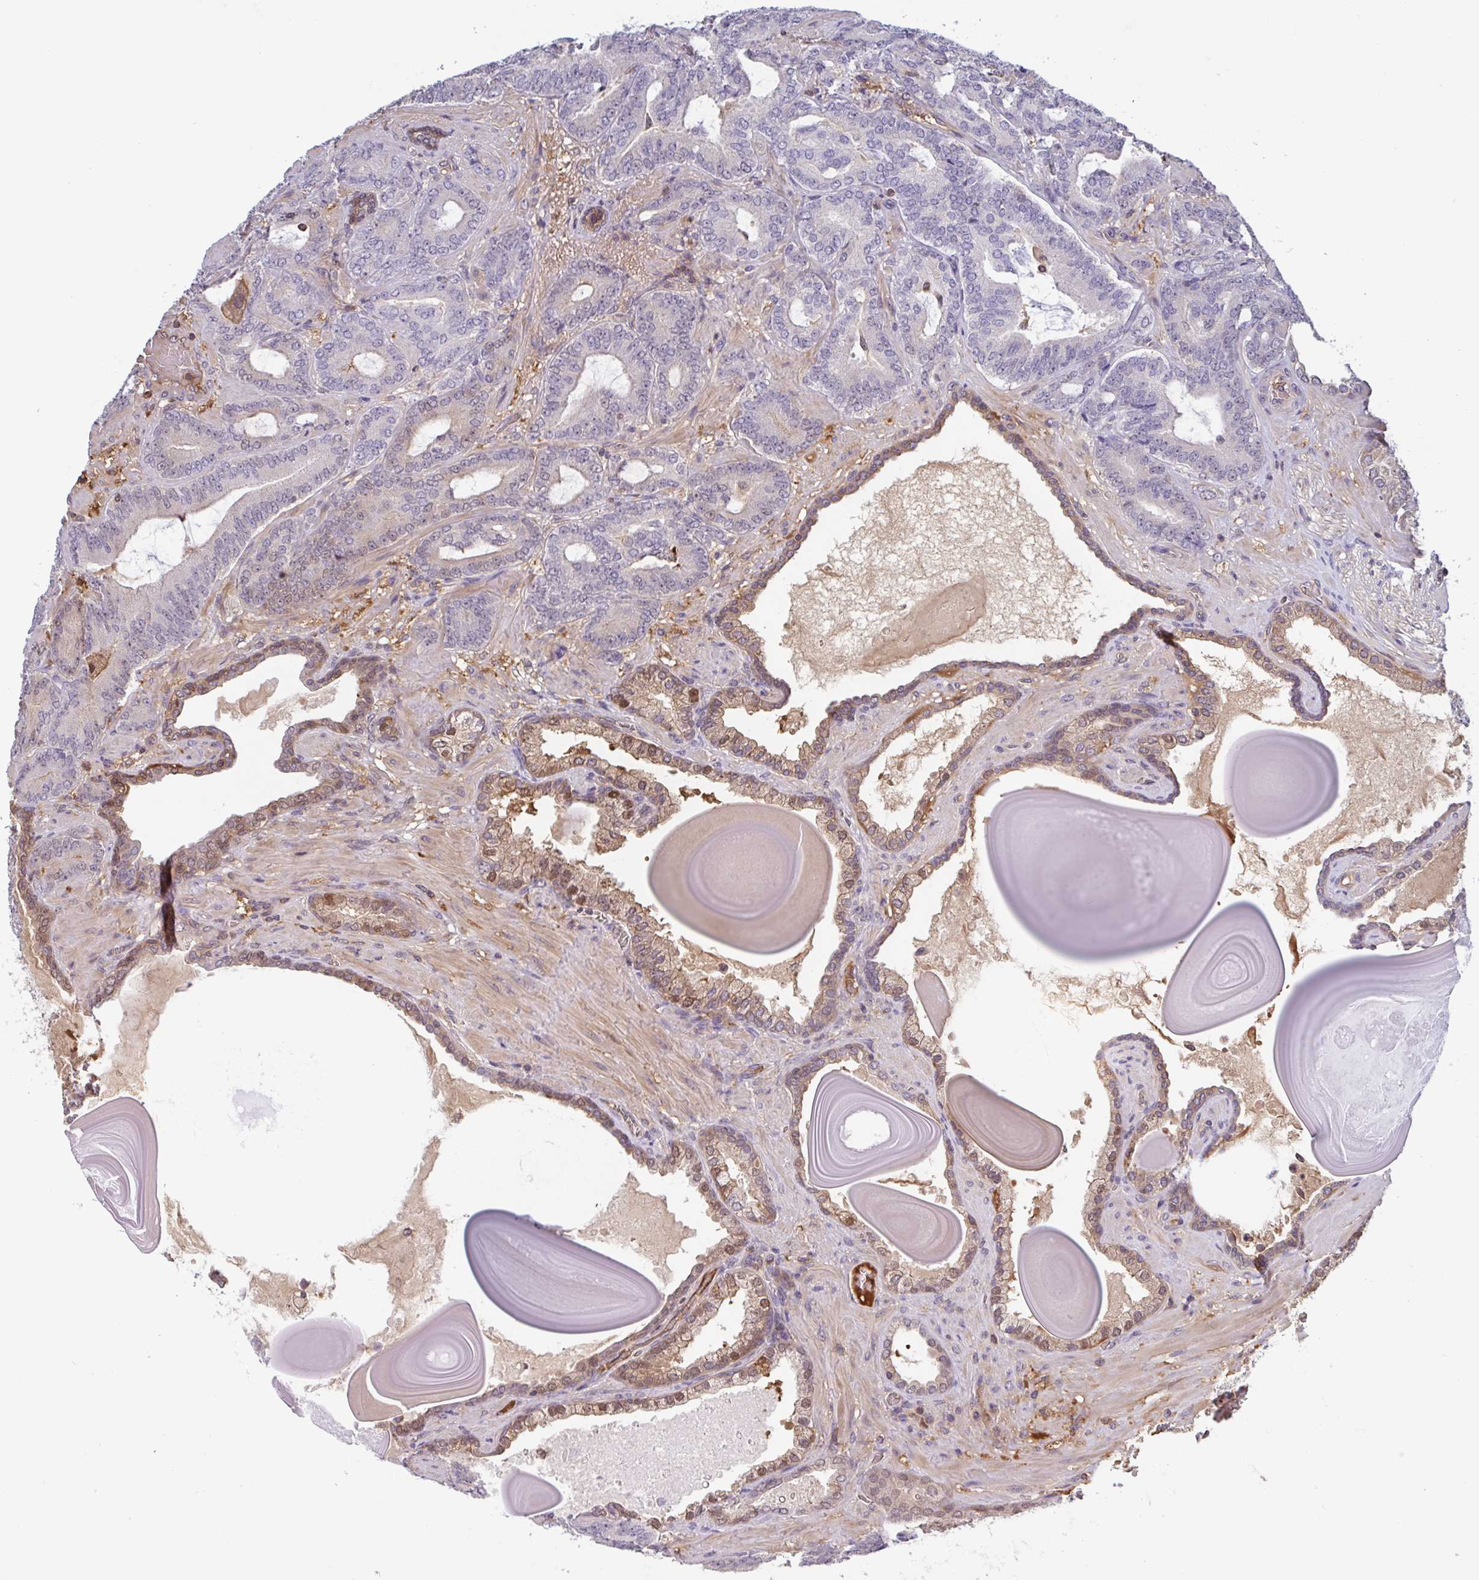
{"staining": {"intensity": "negative", "quantity": "none", "location": "none"}, "tissue": "prostate cancer", "cell_type": "Tumor cells", "image_type": "cancer", "snomed": [{"axis": "morphology", "description": "Adenocarcinoma, High grade"}, {"axis": "topography", "description": "Prostate"}], "caption": "Prostate adenocarcinoma (high-grade) was stained to show a protein in brown. There is no significant positivity in tumor cells. (DAB (3,3'-diaminobenzidine) IHC, high magnification).", "gene": "OTOP2", "patient": {"sex": "male", "age": 62}}